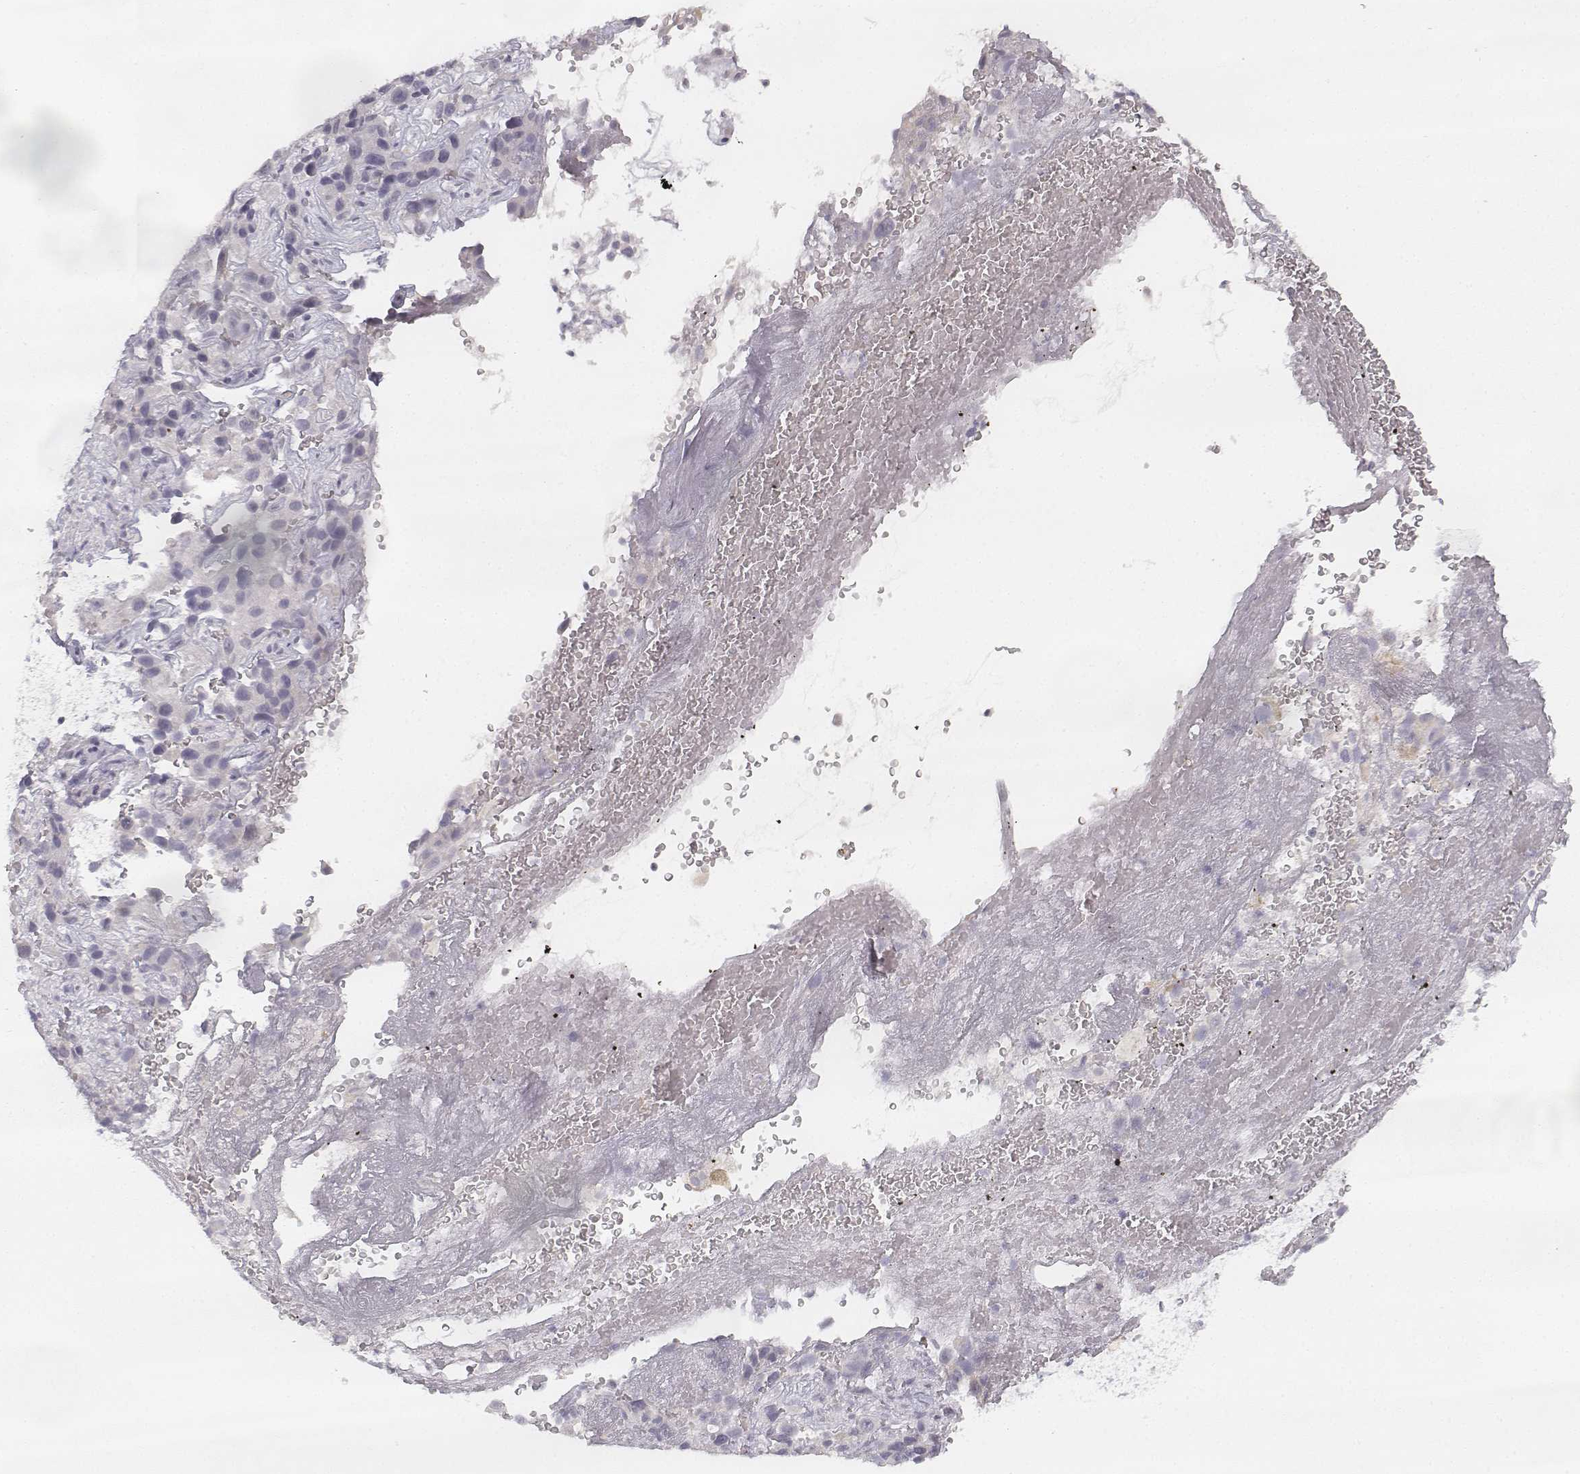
{"staining": {"intensity": "negative", "quantity": "none", "location": "none"}, "tissue": "liver cancer", "cell_type": "Tumor cells", "image_type": "cancer", "snomed": [{"axis": "morphology", "description": "Cholangiocarcinoma"}, {"axis": "topography", "description": "Liver"}], "caption": "Immunohistochemistry (IHC) of liver cancer shows no expression in tumor cells. Nuclei are stained in blue.", "gene": "DSG4", "patient": {"sex": "female", "age": 52}}